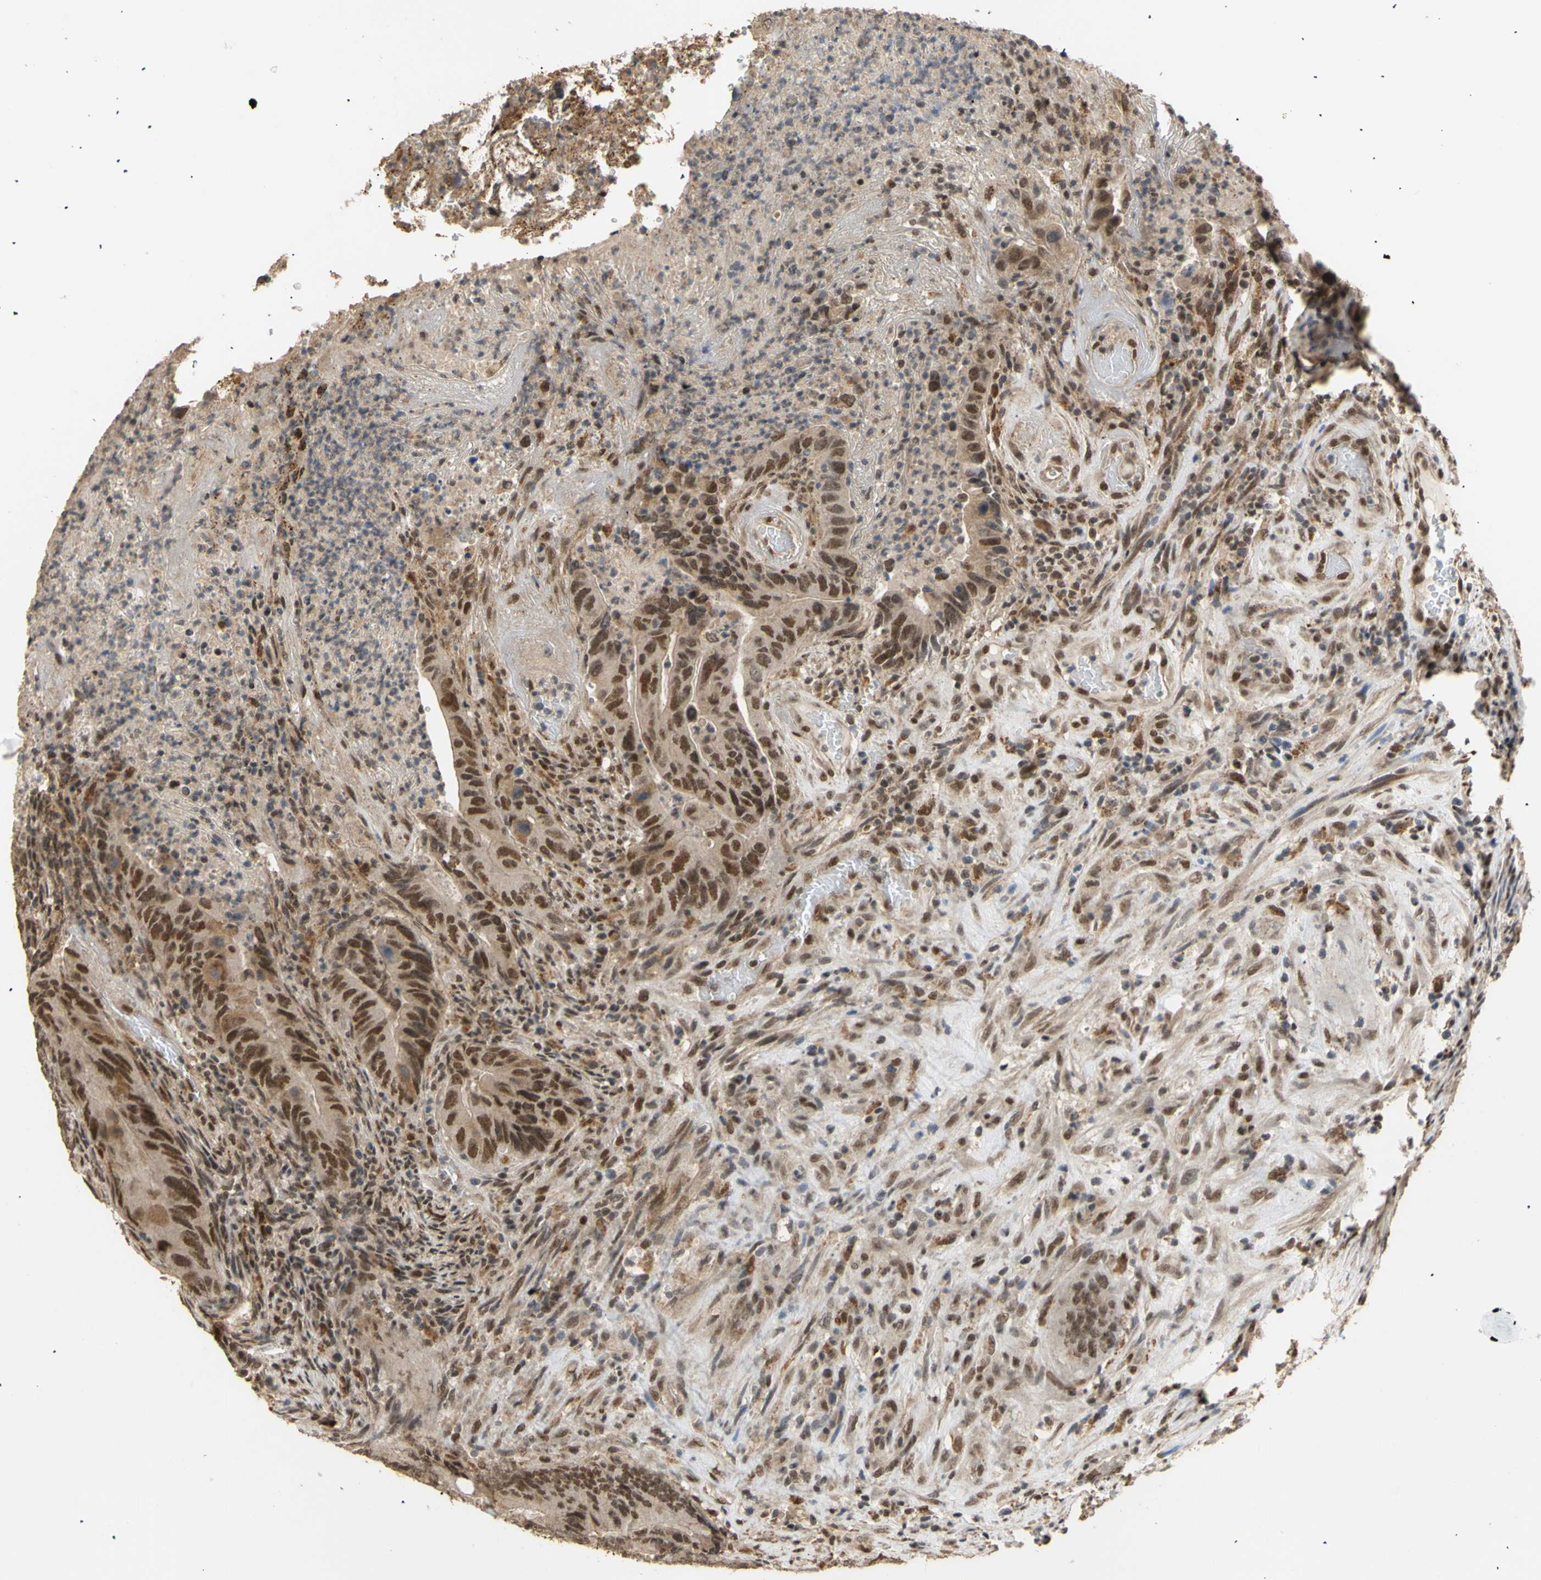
{"staining": {"intensity": "moderate", "quantity": ">75%", "location": "cytoplasmic/membranous,nuclear"}, "tissue": "colorectal cancer", "cell_type": "Tumor cells", "image_type": "cancer", "snomed": [{"axis": "morphology", "description": "Normal tissue, NOS"}, {"axis": "morphology", "description": "Adenocarcinoma, NOS"}, {"axis": "topography", "description": "Colon"}], "caption": "High-power microscopy captured an immunohistochemistry histopathology image of colorectal adenocarcinoma, revealing moderate cytoplasmic/membranous and nuclear staining in approximately >75% of tumor cells.", "gene": "GTF2E2", "patient": {"sex": "male", "age": 56}}